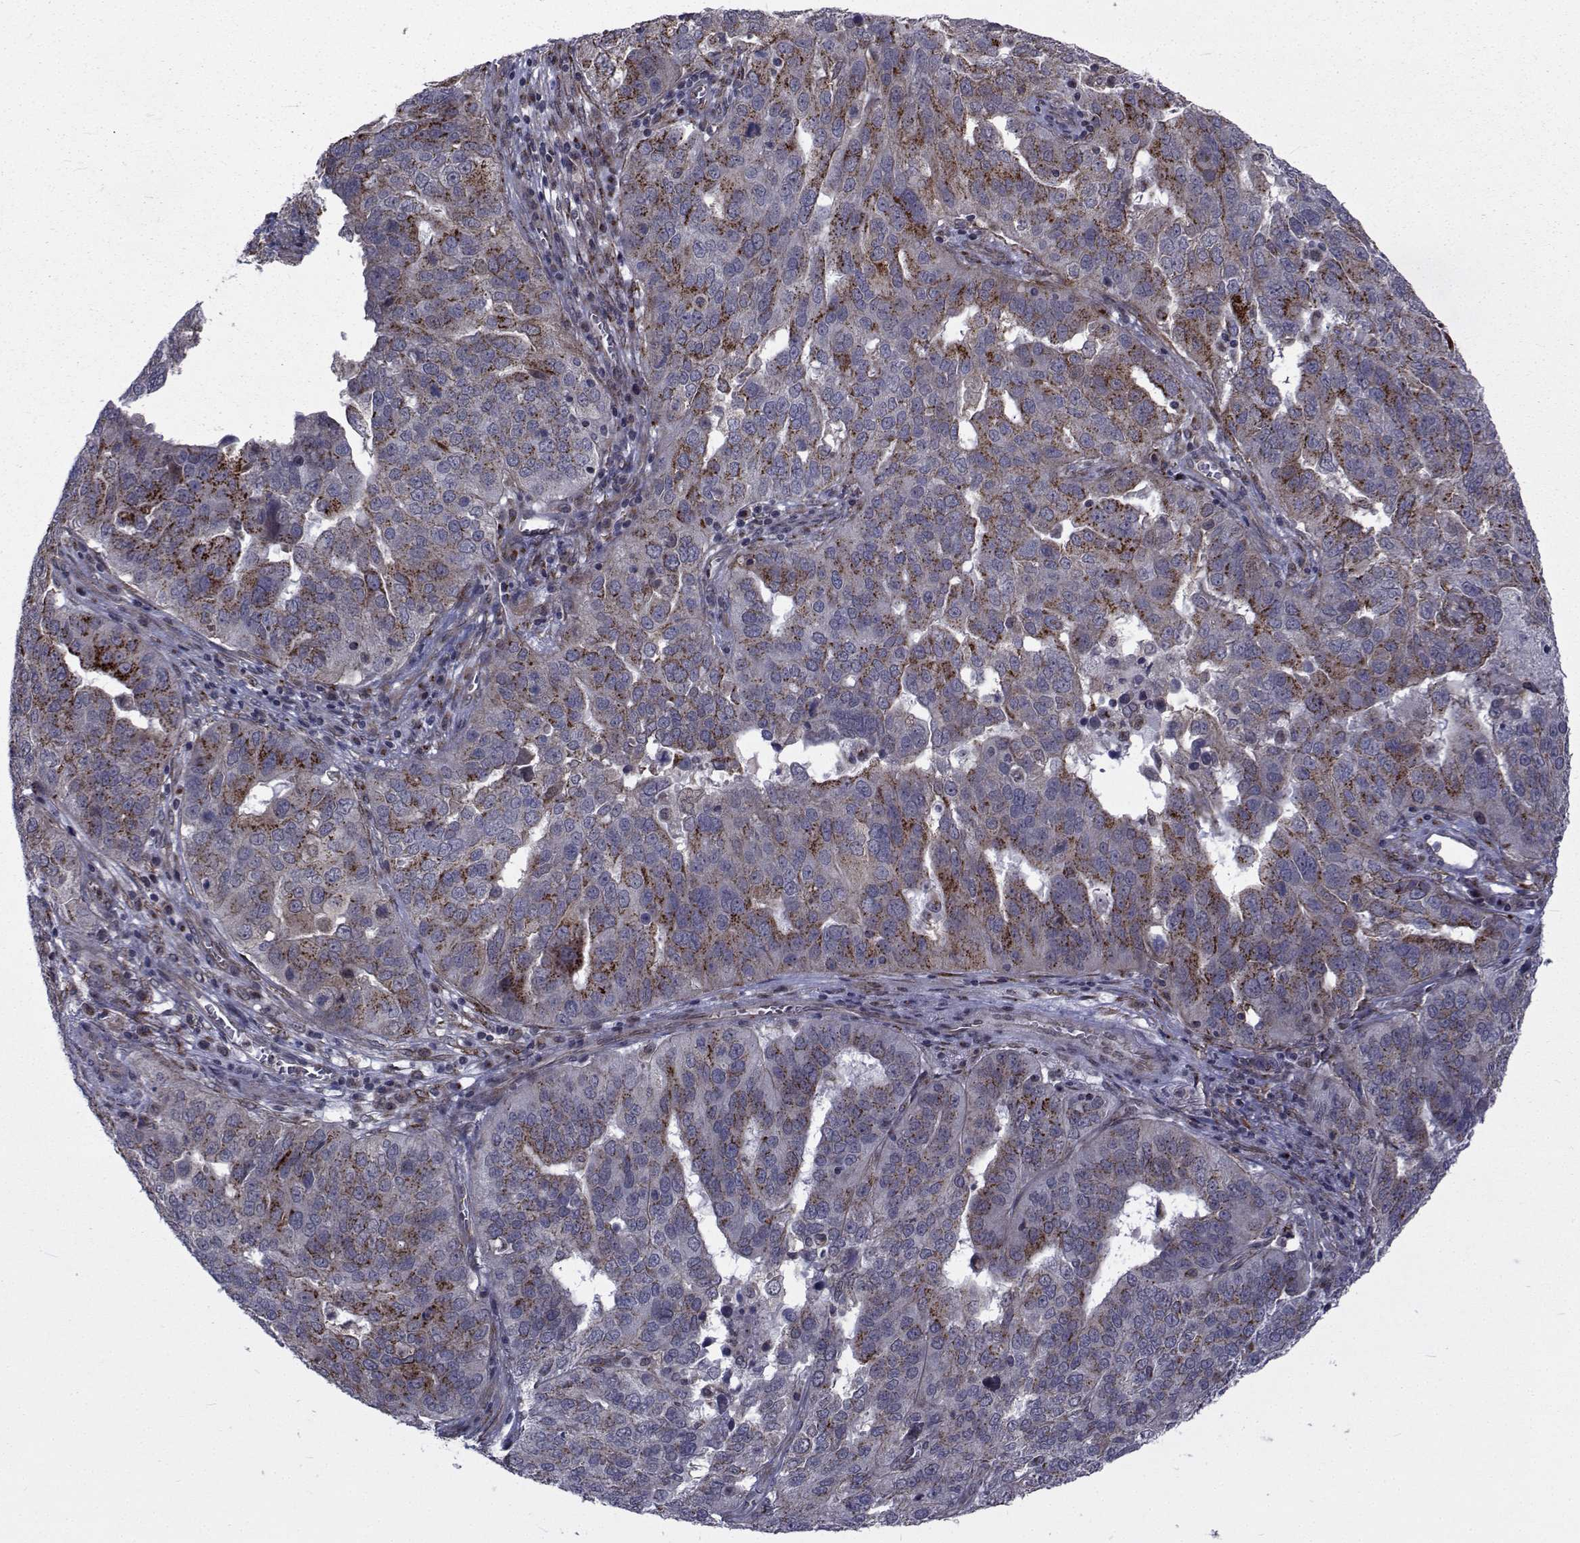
{"staining": {"intensity": "strong", "quantity": "25%-75%", "location": "cytoplasmic/membranous"}, "tissue": "ovarian cancer", "cell_type": "Tumor cells", "image_type": "cancer", "snomed": [{"axis": "morphology", "description": "Carcinoma, endometroid"}, {"axis": "topography", "description": "Soft tissue"}, {"axis": "topography", "description": "Ovary"}], "caption": "Protein expression by immunohistochemistry demonstrates strong cytoplasmic/membranous staining in about 25%-75% of tumor cells in endometroid carcinoma (ovarian). (Brightfield microscopy of DAB IHC at high magnification).", "gene": "ATP6V1C2", "patient": {"sex": "female", "age": 52}}